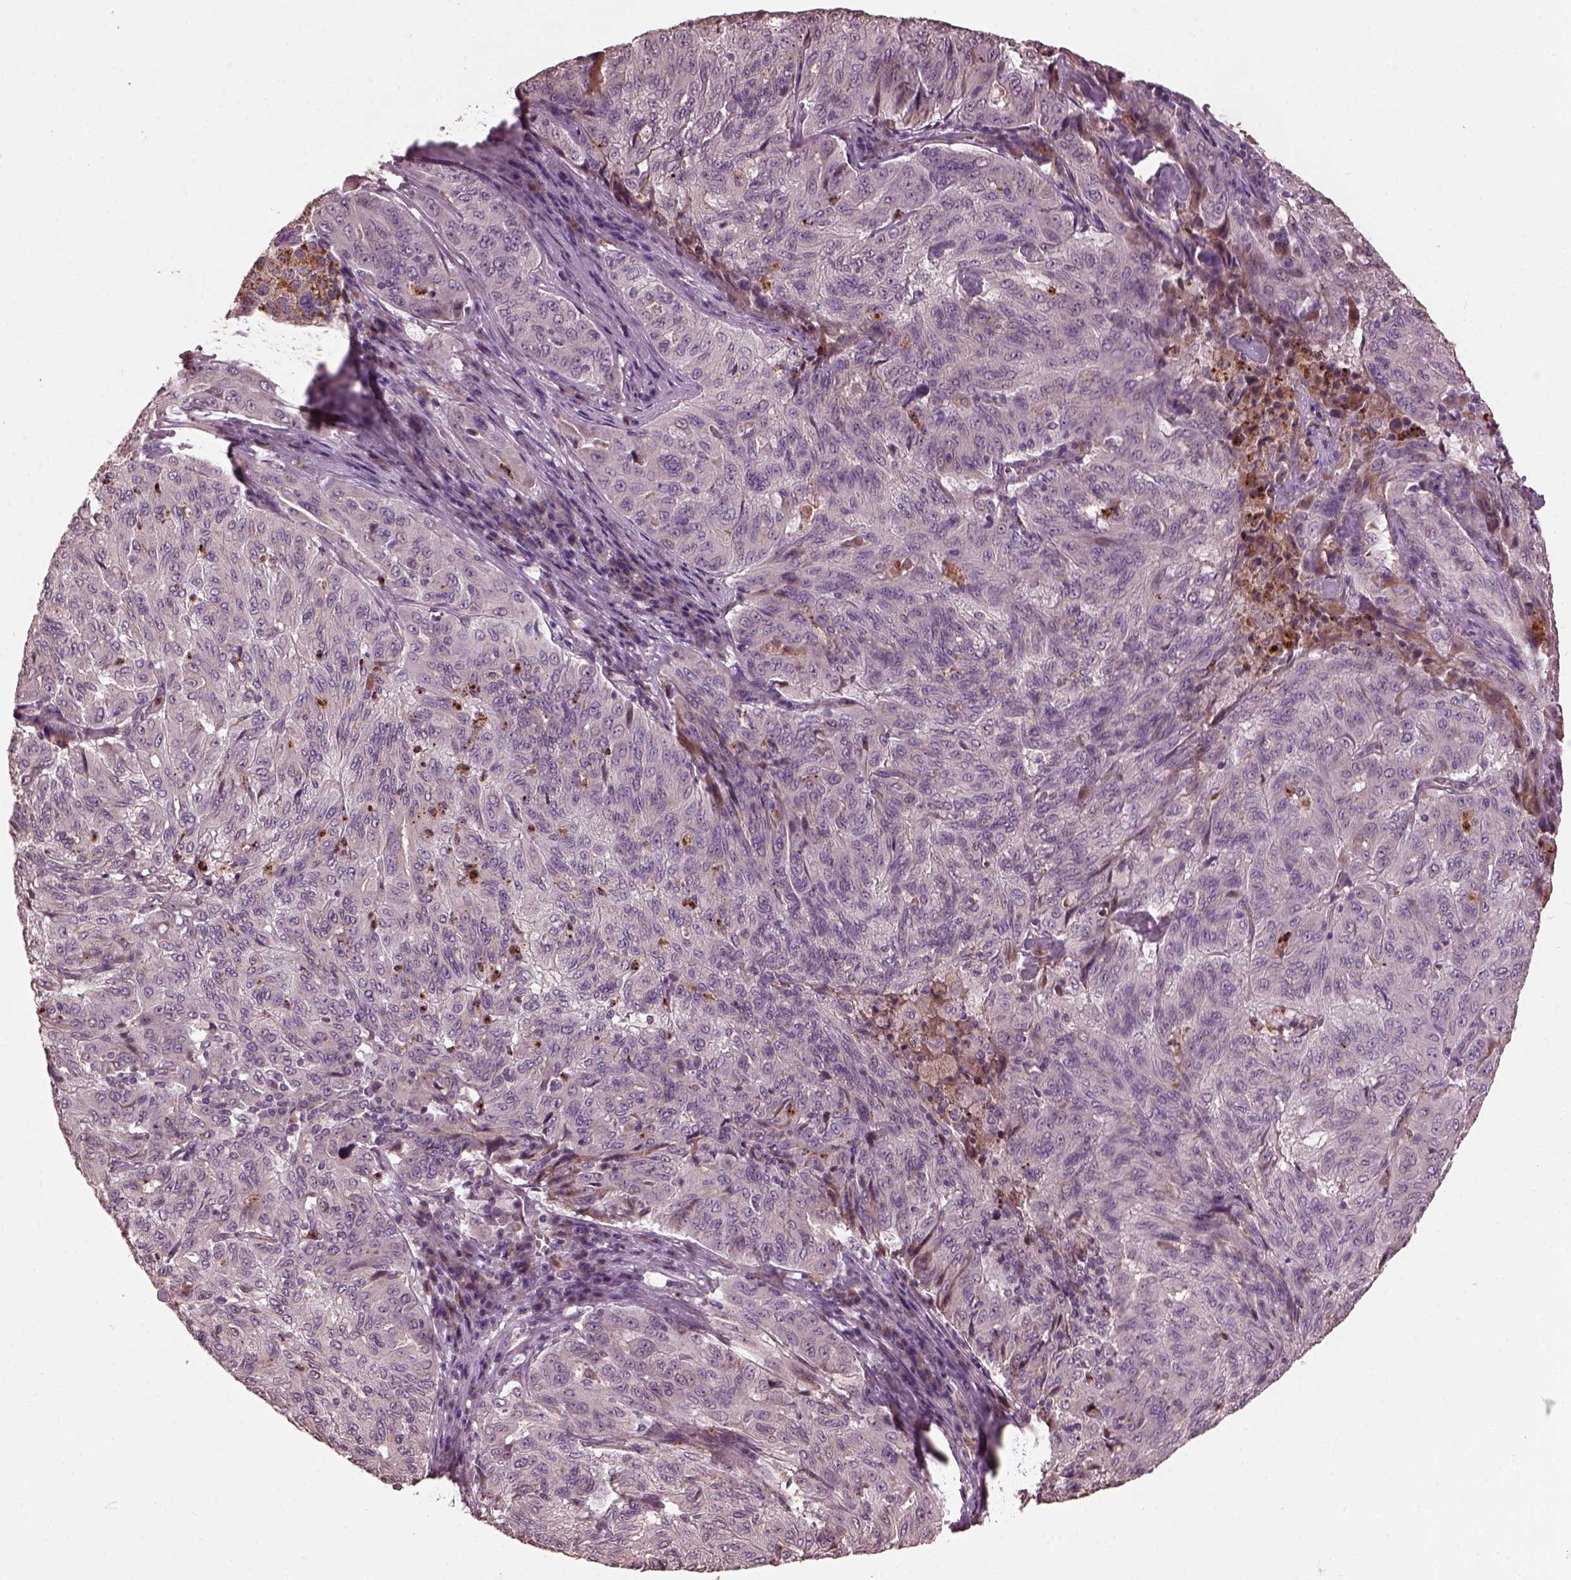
{"staining": {"intensity": "negative", "quantity": "none", "location": "none"}, "tissue": "pancreatic cancer", "cell_type": "Tumor cells", "image_type": "cancer", "snomed": [{"axis": "morphology", "description": "Adenocarcinoma, NOS"}, {"axis": "topography", "description": "Pancreas"}], "caption": "Immunohistochemistry (IHC) image of neoplastic tissue: human pancreatic cancer stained with DAB (3,3'-diaminobenzidine) exhibits no significant protein expression in tumor cells.", "gene": "RUFY3", "patient": {"sex": "male", "age": 63}}